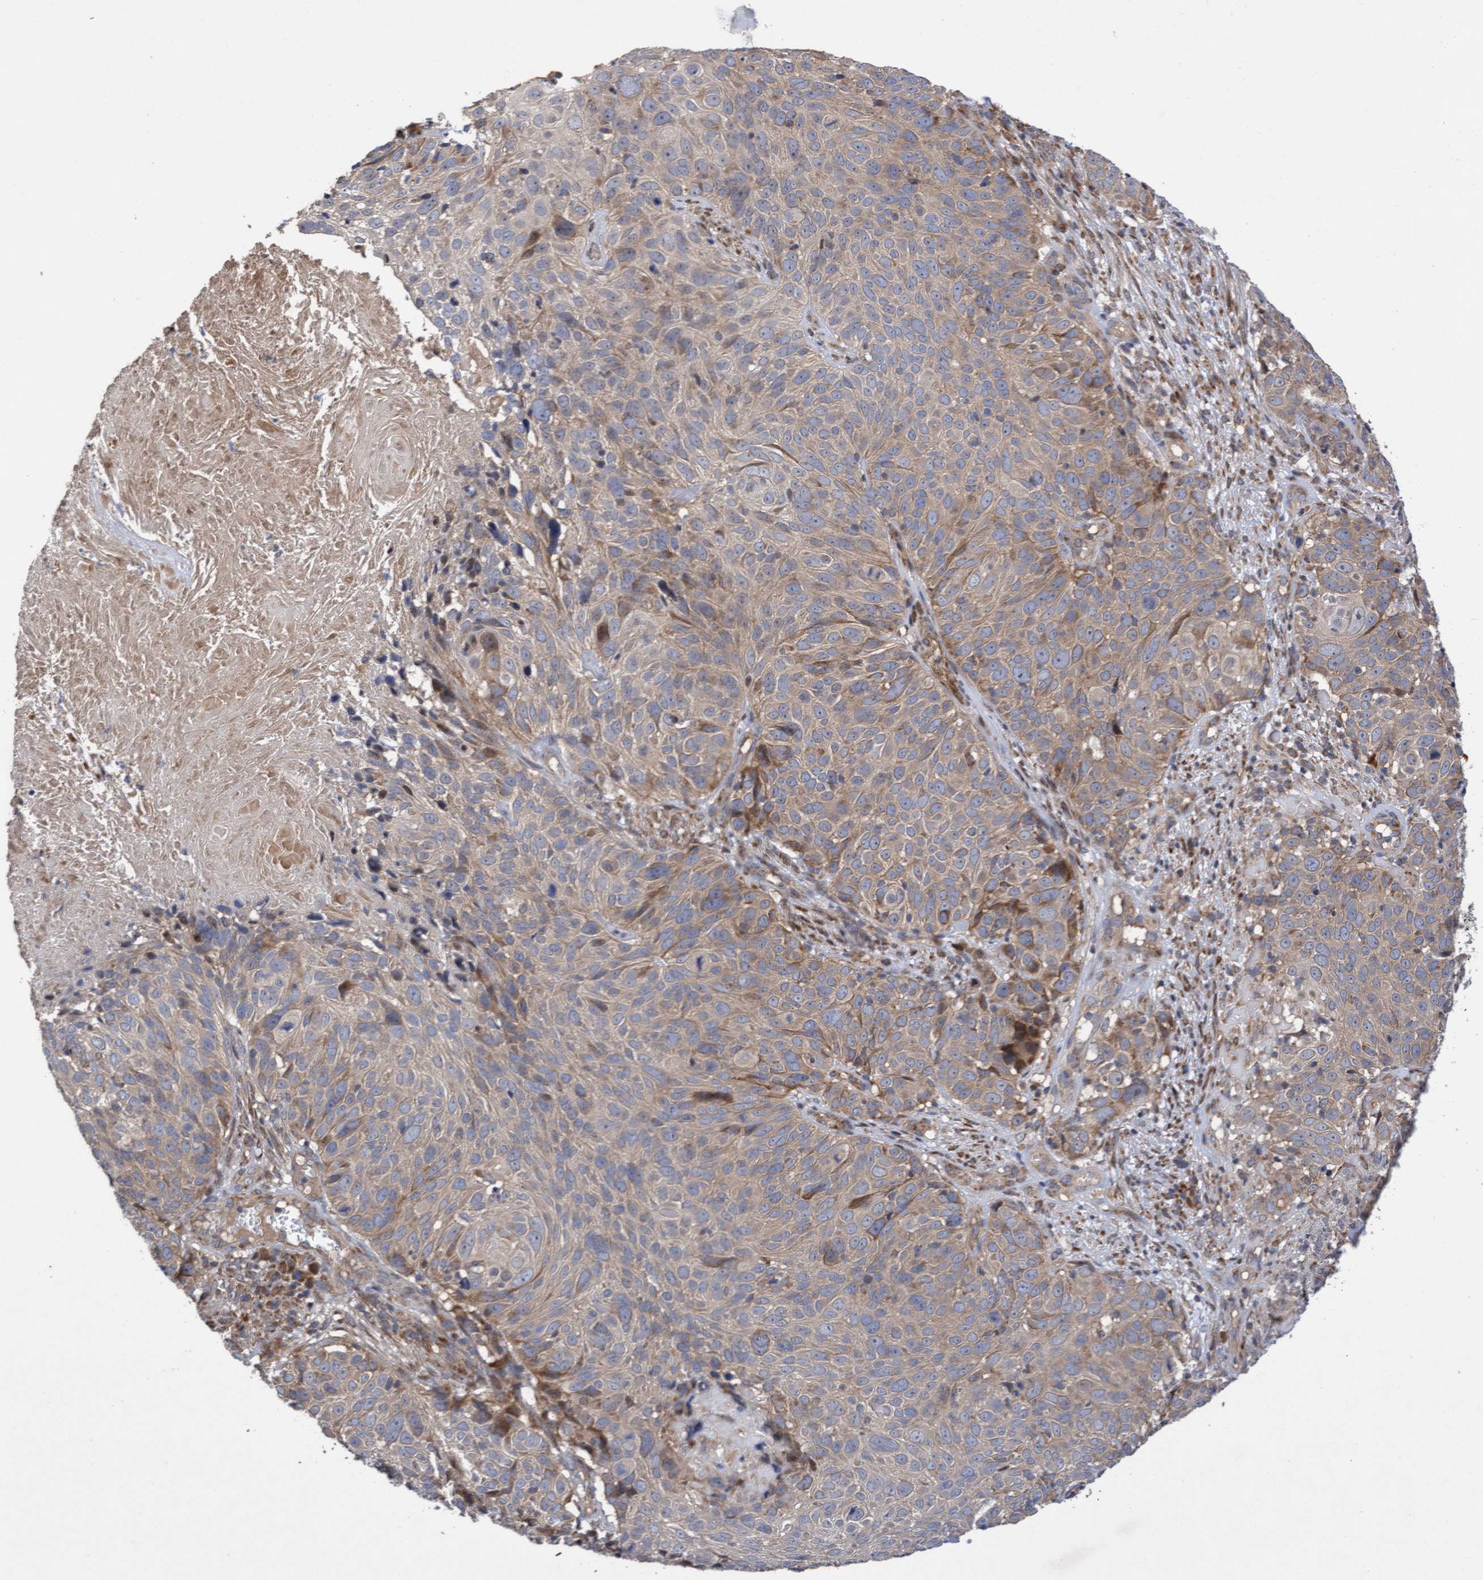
{"staining": {"intensity": "weak", "quantity": ">75%", "location": "cytoplasmic/membranous"}, "tissue": "cervical cancer", "cell_type": "Tumor cells", "image_type": "cancer", "snomed": [{"axis": "morphology", "description": "Squamous cell carcinoma, NOS"}, {"axis": "topography", "description": "Cervix"}], "caption": "A brown stain shows weak cytoplasmic/membranous positivity of a protein in squamous cell carcinoma (cervical) tumor cells.", "gene": "ELP5", "patient": {"sex": "female", "age": 74}}